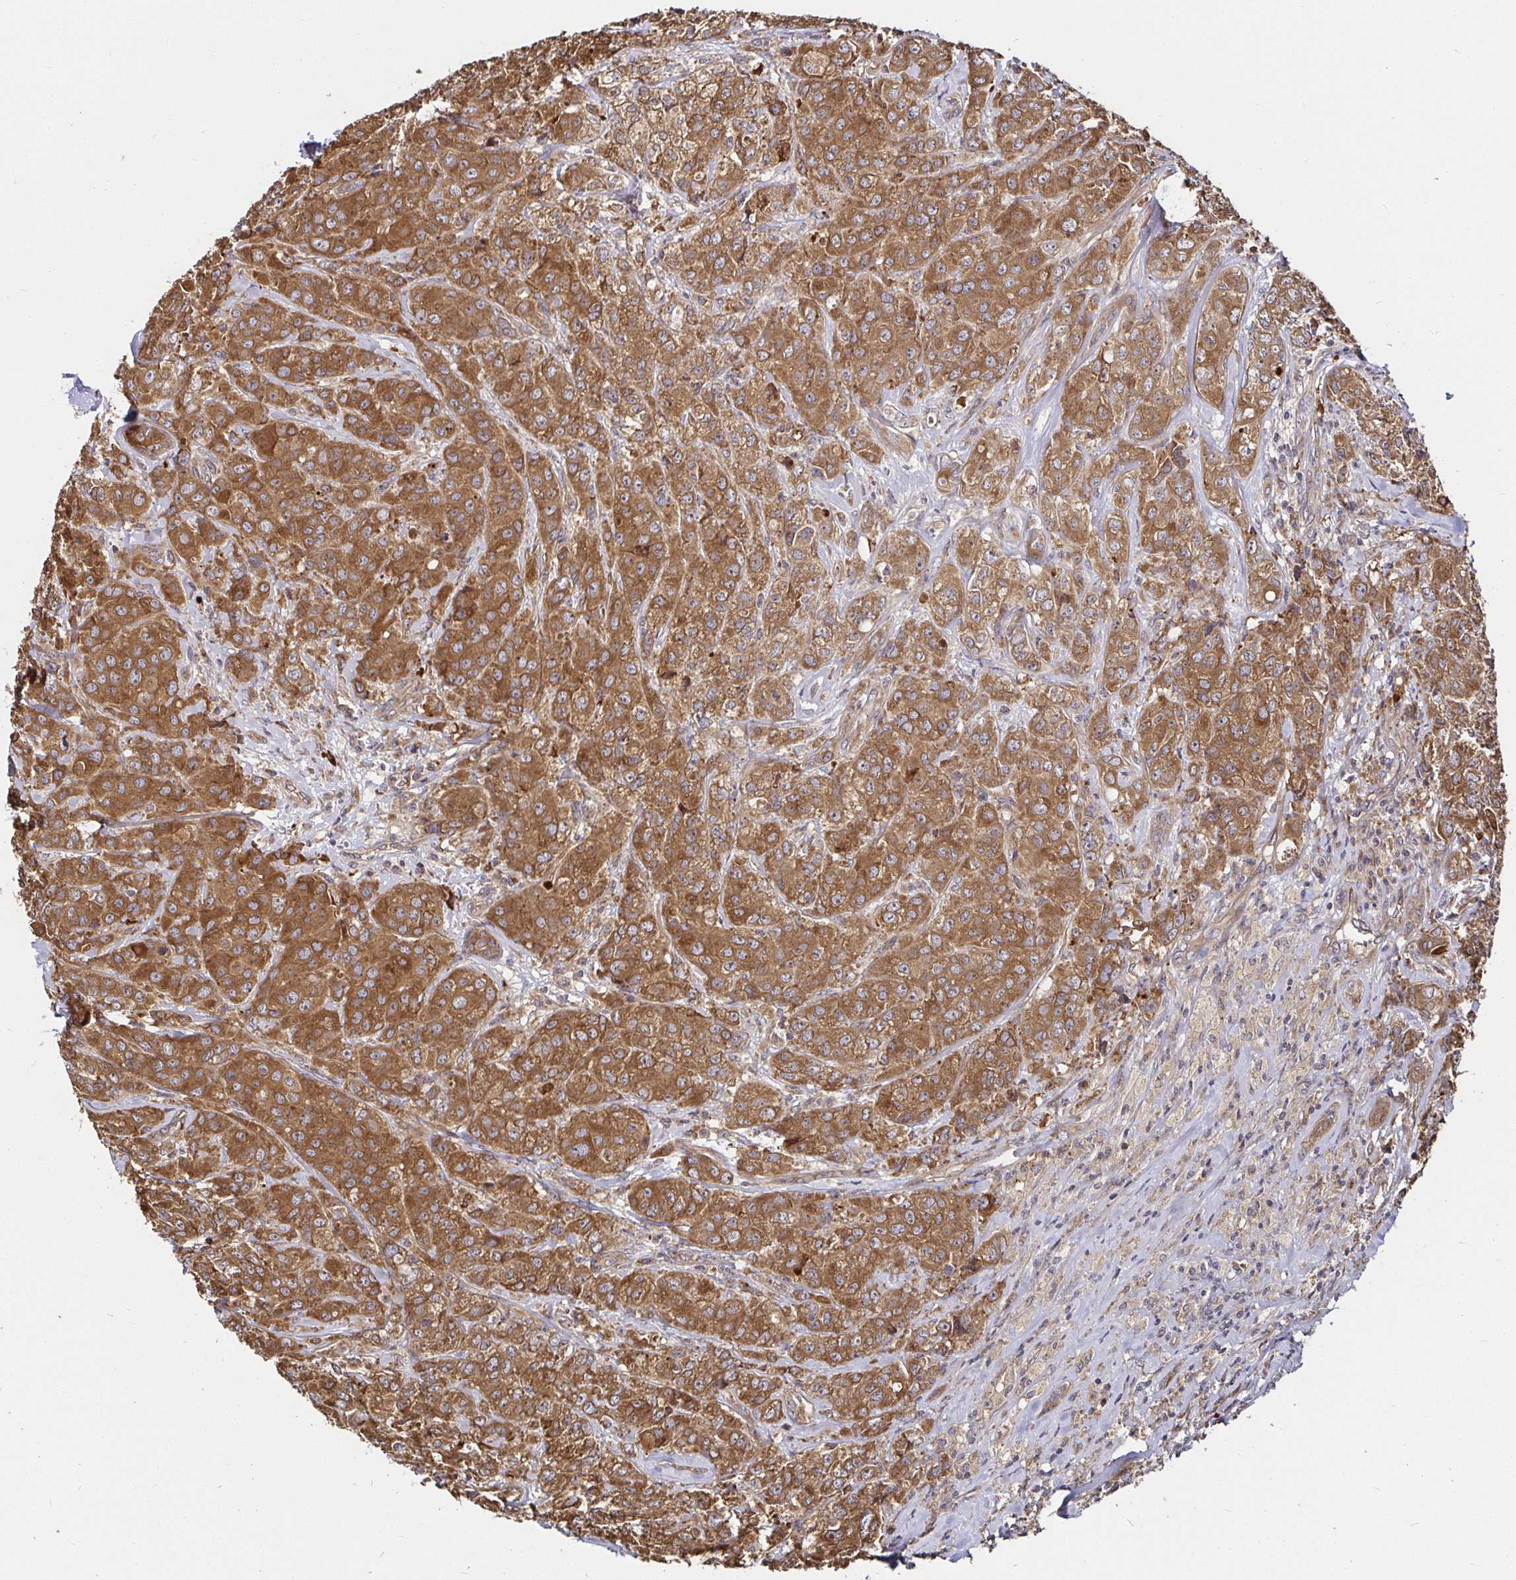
{"staining": {"intensity": "moderate", "quantity": ">75%", "location": "cytoplasmic/membranous"}, "tissue": "breast cancer", "cell_type": "Tumor cells", "image_type": "cancer", "snomed": [{"axis": "morphology", "description": "Normal tissue, NOS"}, {"axis": "morphology", "description": "Duct carcinoma"}, {"axis": "topography", "description": "Breast"}], "caption": "Immunohistochemistry histopathology image of human breast cancer stained for a protein (brown), which exhibits medium levels of moderate cytoplasmic/membranous positivity in about >75% of tumor cells.", "gene": "MLST8", "patient": {"sex": "female", "age": 43}}